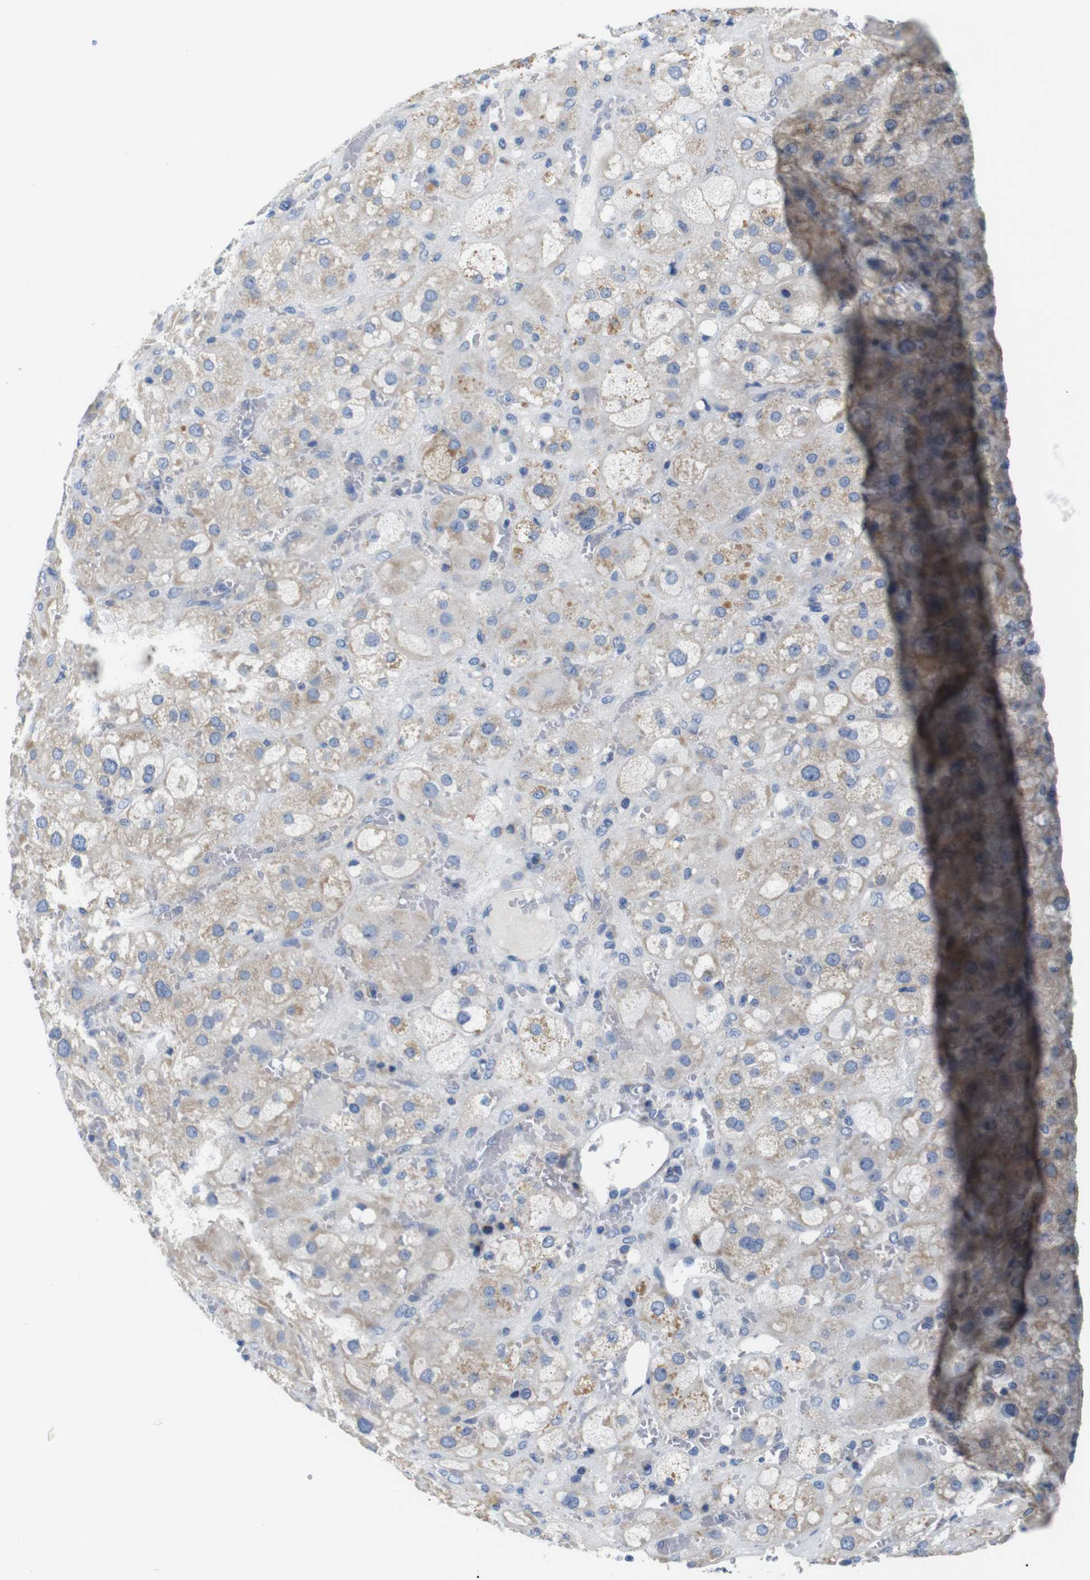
{"staining": {"intensity": "moderate", "quantity": "<25%", "location": "cytoplasmic/membranous"}, "tissue": "adrenal gland", "cell_type": "Glandular cells", "image_type": "normal", "snomed": [{"axis": "morphology", "description": "Normal tissue, NOS"}, {"axis": "topography", "description": "Adrenal gland"}], "caption": "A micrograph showing moderate cytoplasmic/membranous expression in about <25% of glandular cells in normal adrenal gland, as visualized by brown immunohistochemical staining.", "gene": "DCP1A", "patient": {"sex": "female", "age": 47}}